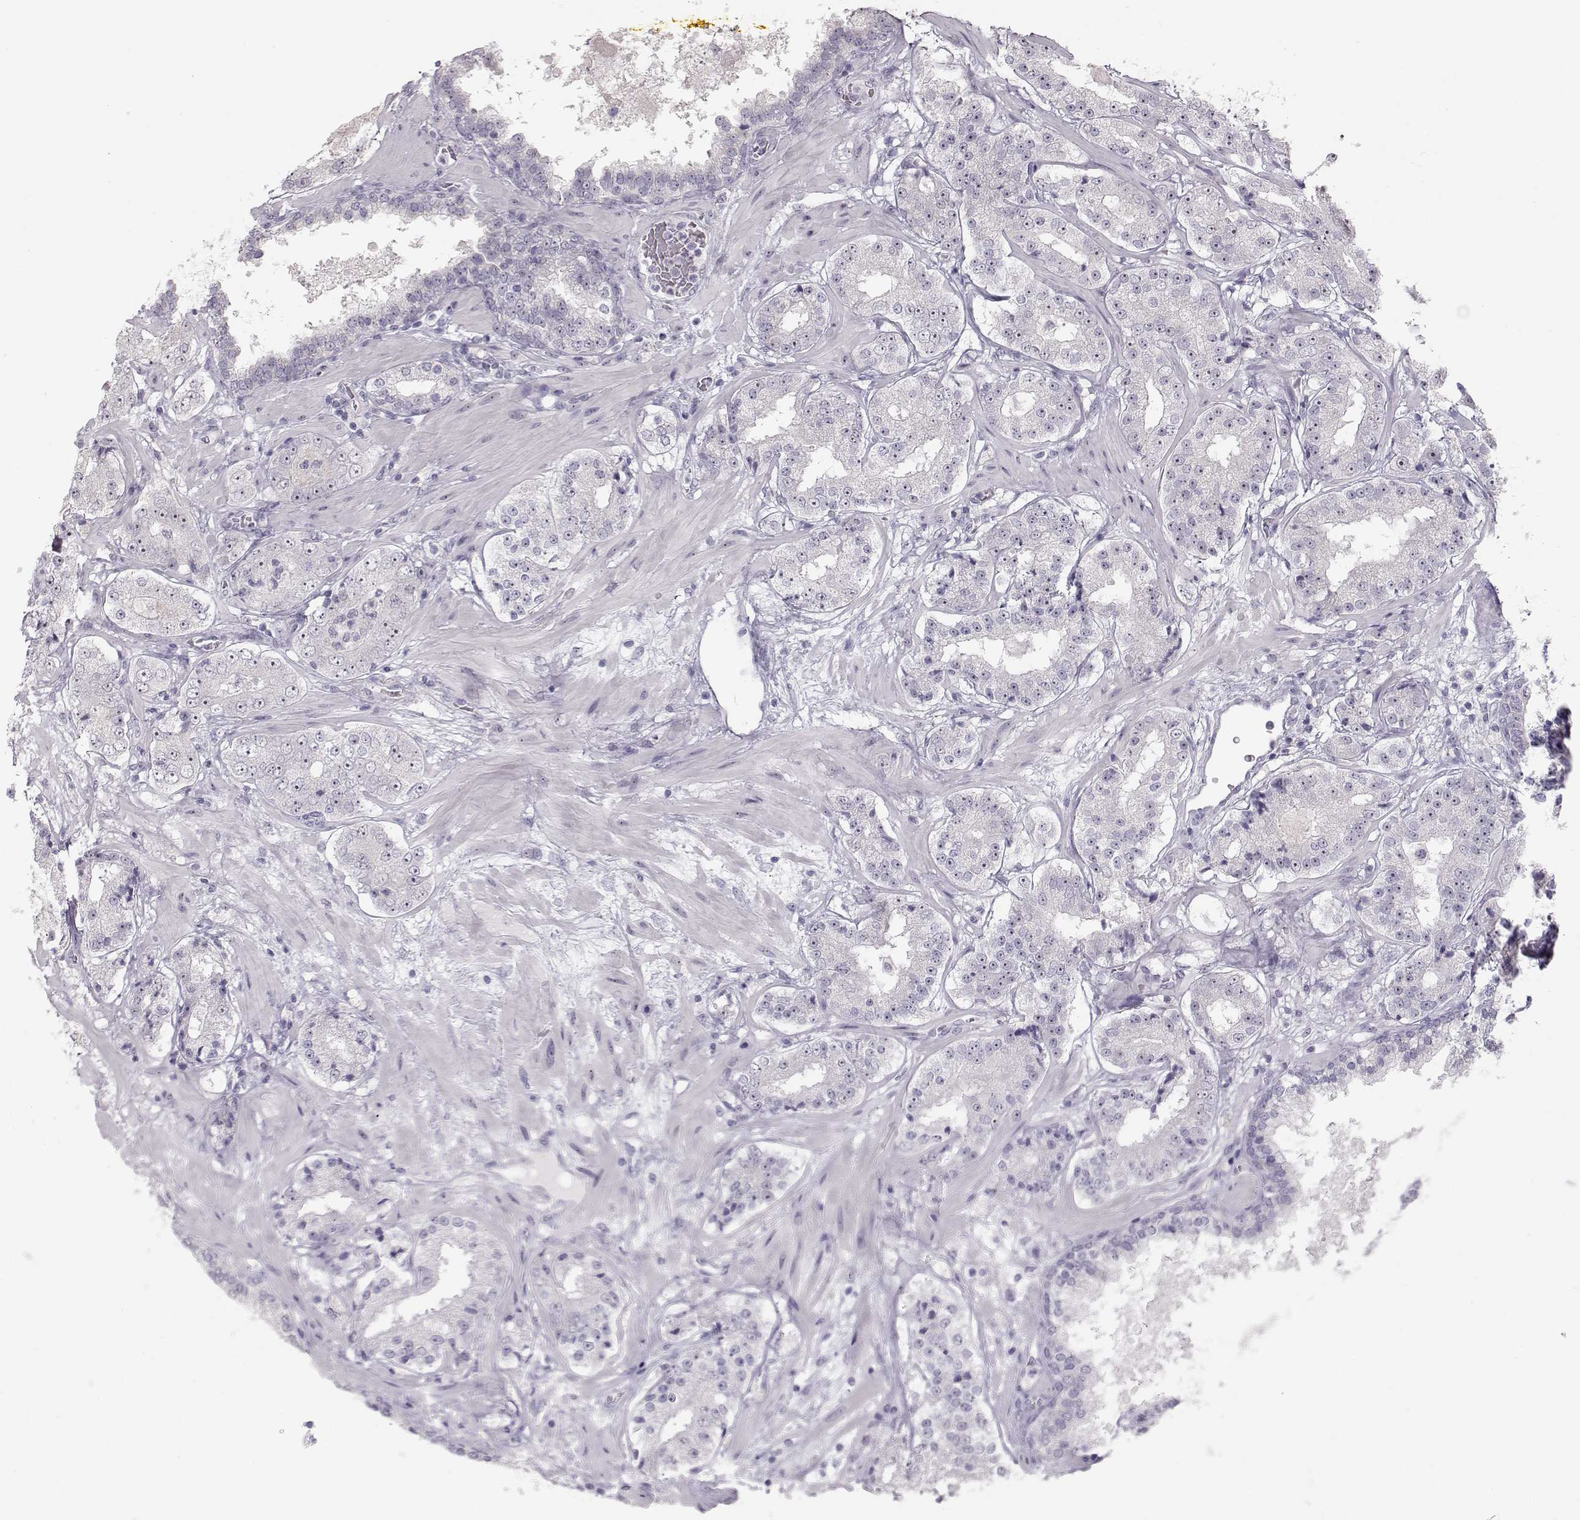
{"staining": {"intensity": "negative", "quantity": "none", "location": "none"}, "tissue": "prostate cancer", "cell_type": "Tumor cells", "image_type": "cancer", "snomed": [{"axis": "morphology", "description": "Adenocarcinoma, Low grade"}, {"axis": "topography", "description": "Prostate"}], "caption": "This is an immunohistochemistry histopathology image of human prostate low-grade adenocarcinoma. There is no expression in tumor cells.", "gene": "FAM205A", "patient": {"sex": "male", "age": 60}}